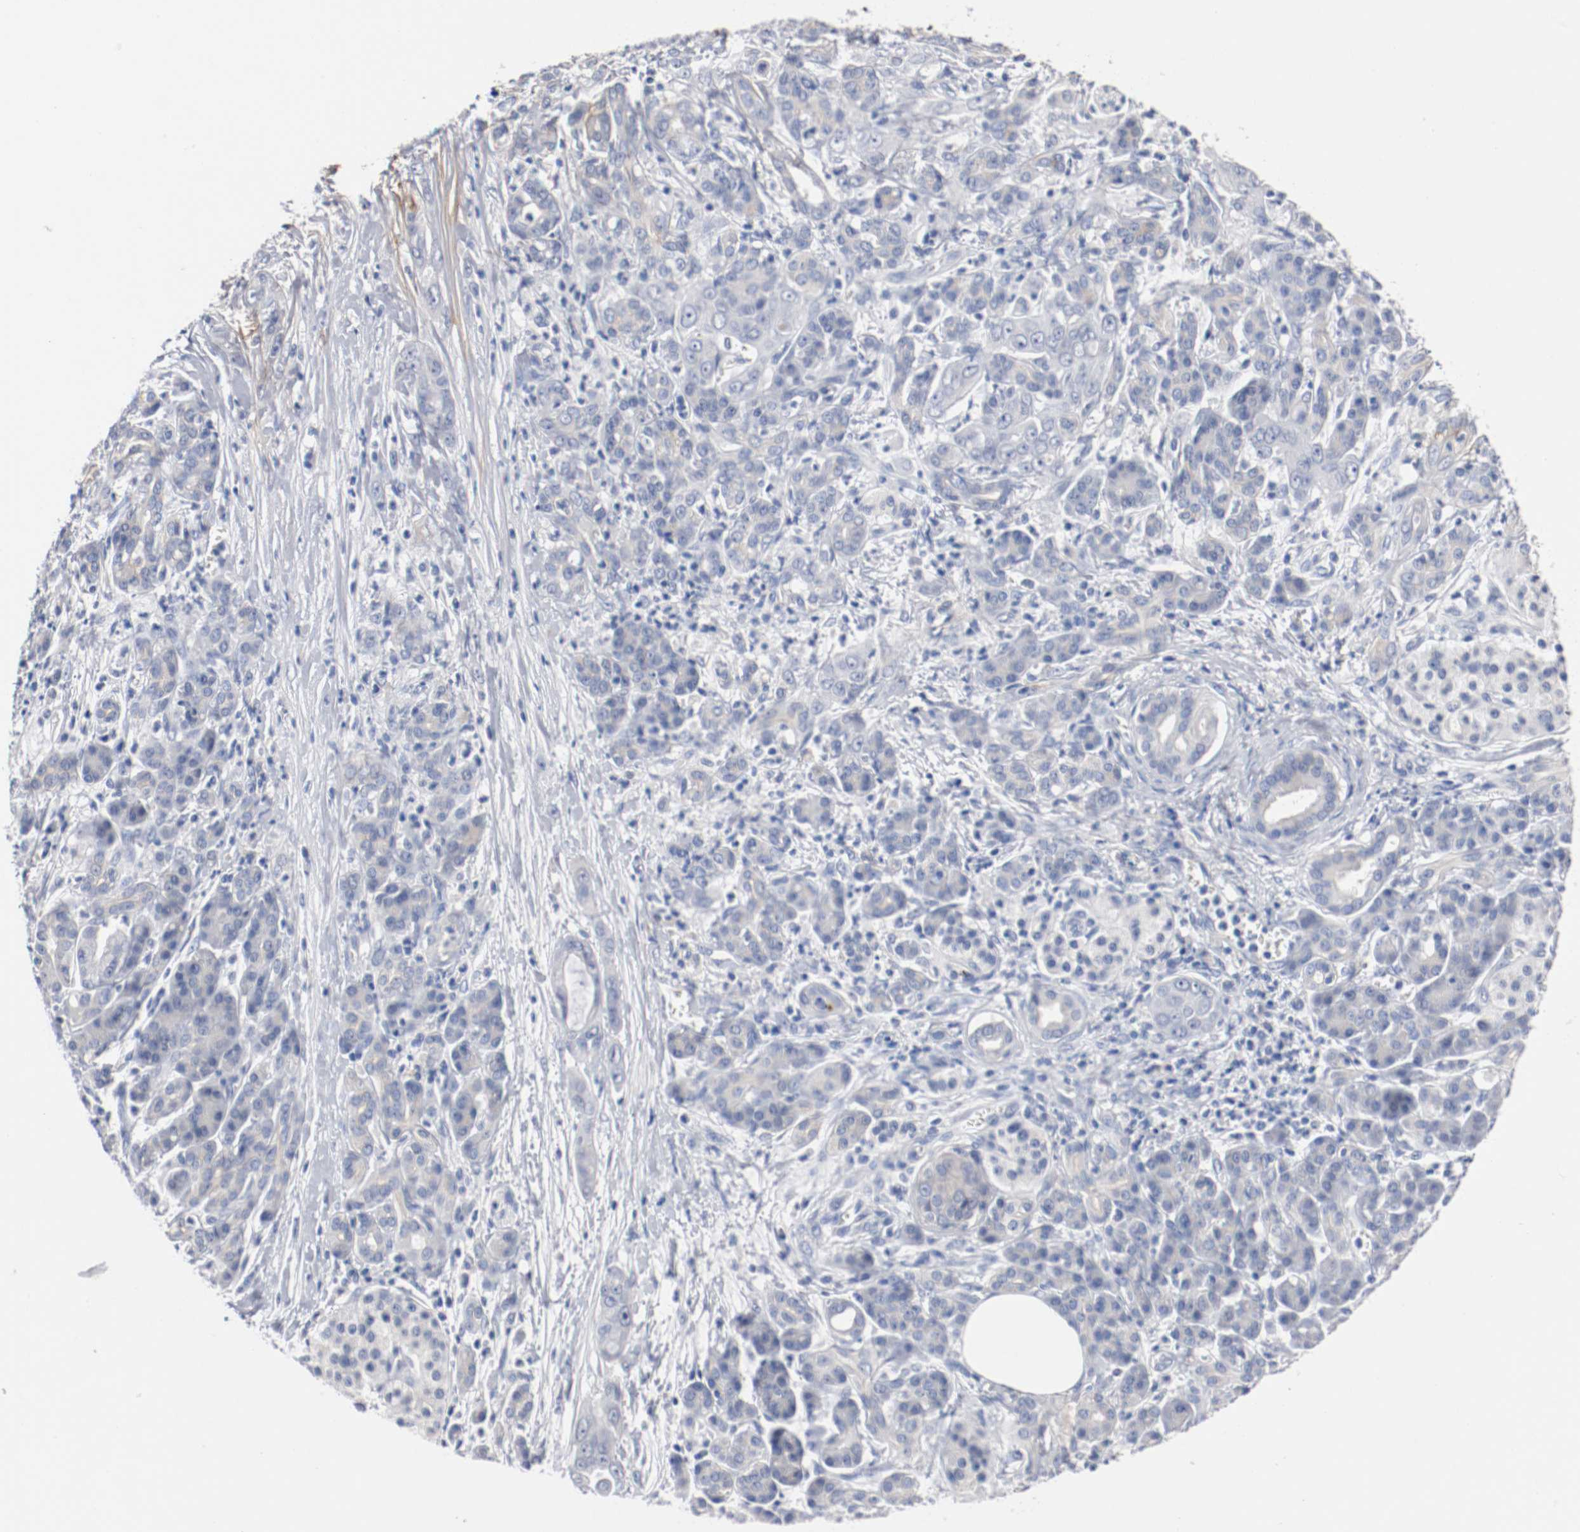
{"staining": {"intensity": "negative", "quantity": "none", "location": "none"}, "tissue": "pancreatic cancer", "cell_type": "Tumor cells", "image_type": "cancer", "snomed": [{"axis": "morphology", "description": "Adenocarcinoma, NOS"}, {"axis": "topography", "description": "Pancreas"}], "caption": "Micrograph shows no significant protein positivity in tumor cells of pancreatic cancer (adenocarcinoma). (Stains: DAB (3,3'-diaminobenzidine) immunohistochemistry (IHC) with hematoxylin counter stain, Microscopy: brightfield microscopy at high magnification).", "gene": "TNC", "patient": {"sex": "male", "age": 59}}